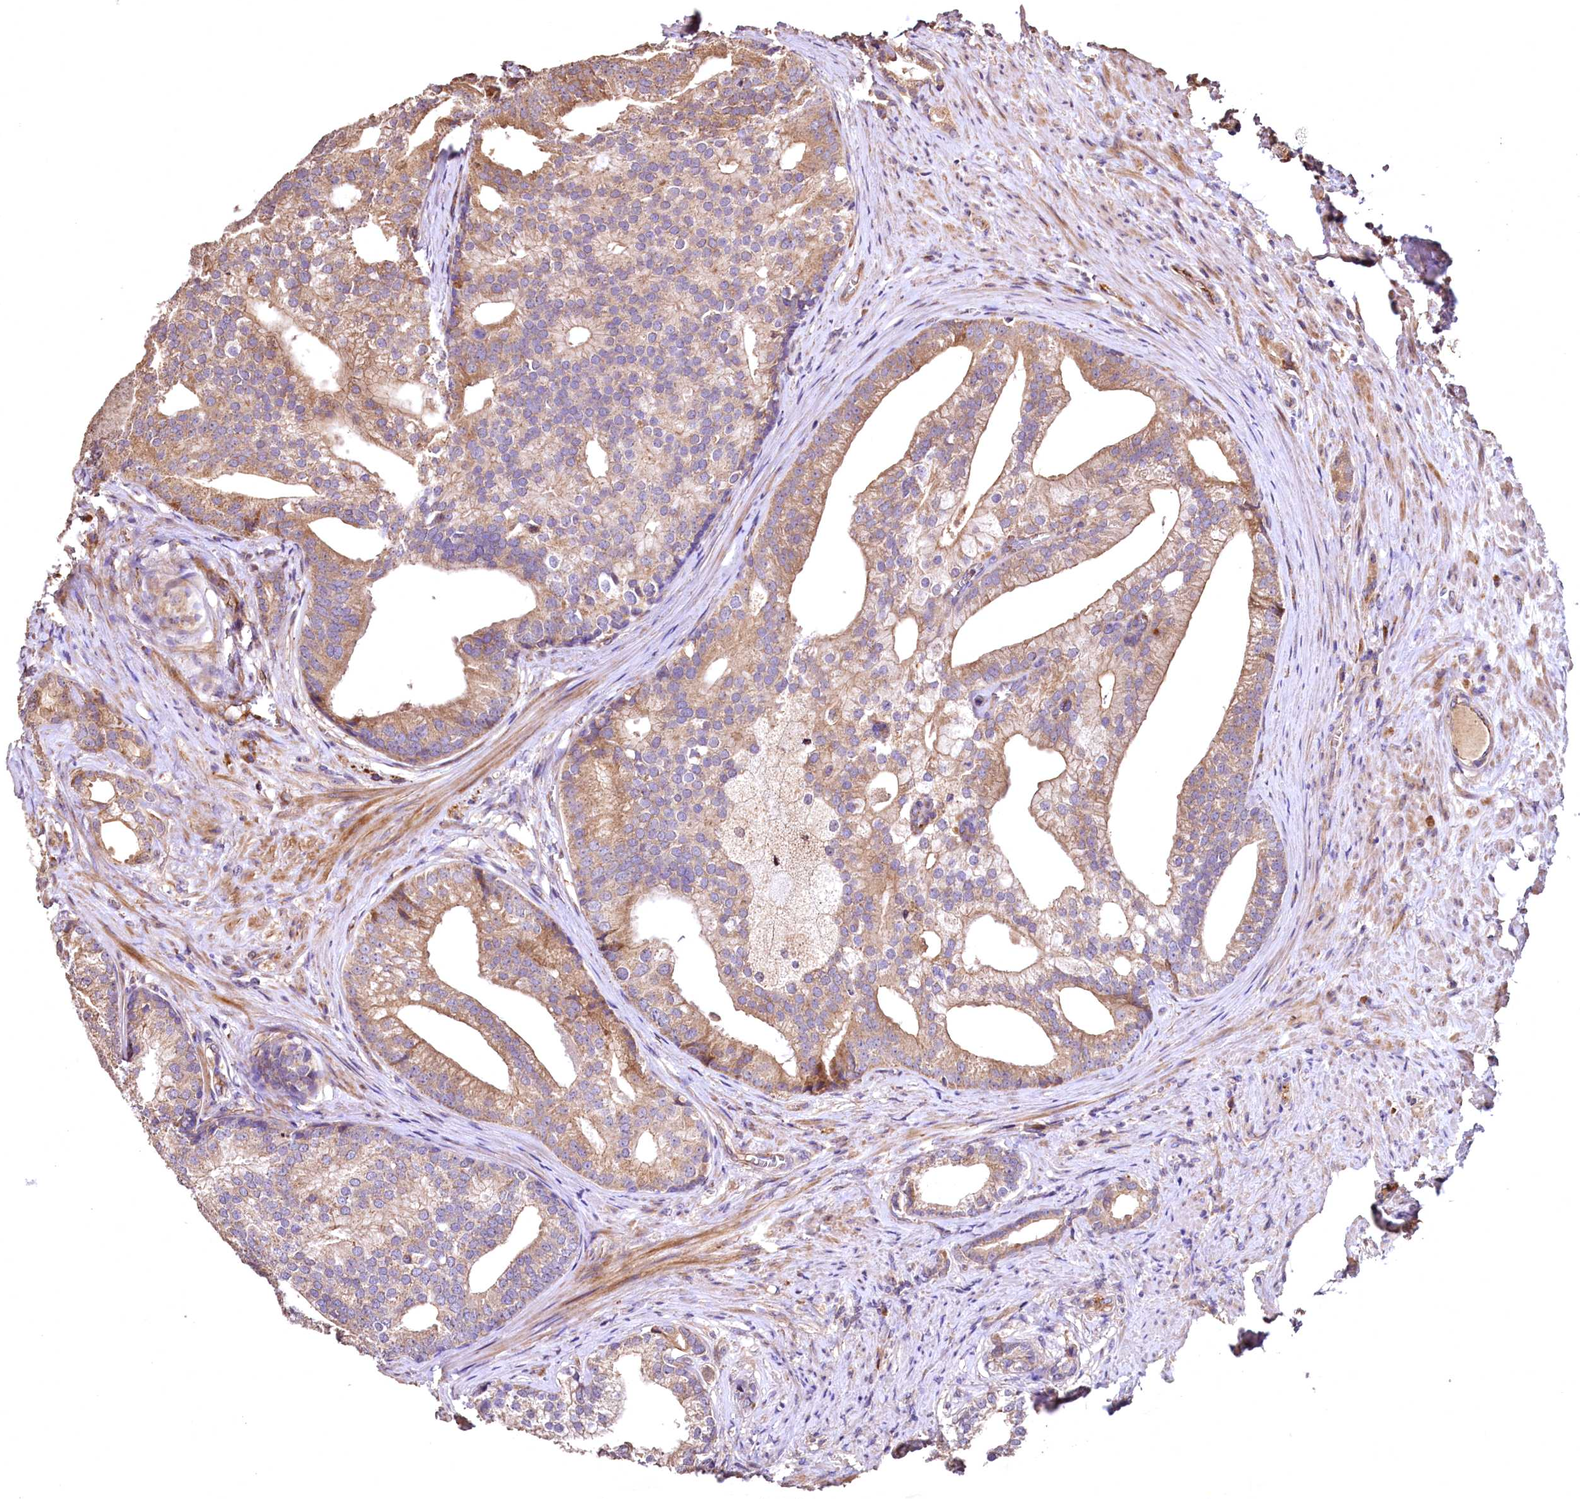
{"staining": {"intensity": "moderate", "quantity": ">75%", "location": "cytoplasmic/membranous"}, "tissue": "prostate cancer", "cell_type": "Tumor cells", "image_type": "cancer", "snomed": [{"axis": "morphology", "description": "Adenocarcinoma, Low grade"}, {"axis": "topography", "description": "Prostate"}], "caption": "Low-grade adenocarcinoma (prostate) stained for a protein (brown) reveals moderate cytoplasmic/membranous positive expression in approximately >75% of tumor cells.", "gene": "RASSF1", "patient": {"sex": "male", "age": 71}}